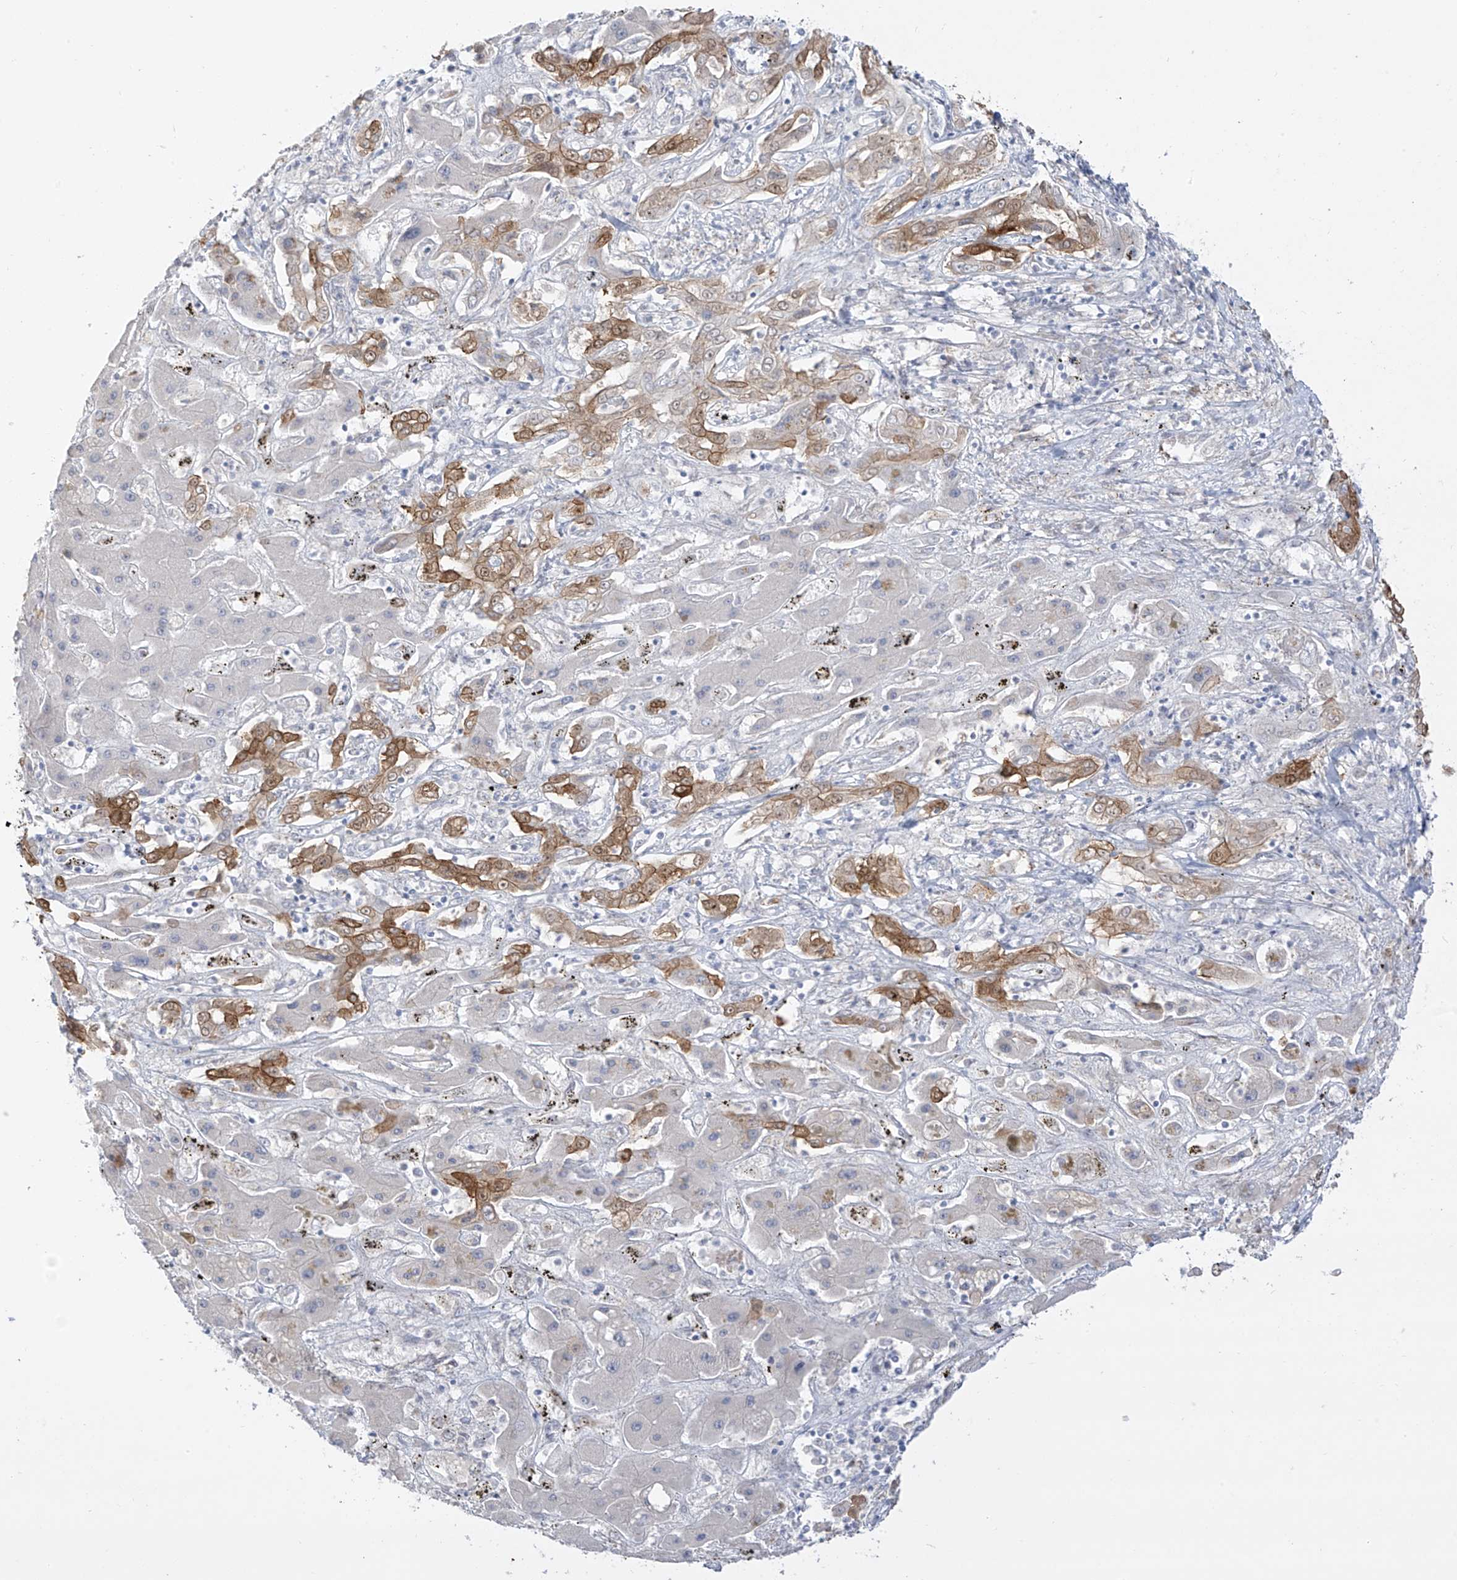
{"staining": {"intensity": "moderate", "quantity": "25%-75%", "location": "cytoplasmic/membranous"}, "tissue": "liver cancer", "cell_type": "Tumor cells", "image_type": "cancer", "snomed": [{"axis": "morphology", "description": "Cholangiocarcinoma"}, {"axis": "topography", "description": "Liver"}], "caption": "A micrograph showing moderate cytoplasmic/membranous positivity in approximately 25%-75% of tumor cells in liver cancer (cholangiocarcinoma), as visualized by brown immunohistochemical staining.", "gene": "DCDC2", "patient": {"sex": "male", "age": 67}}